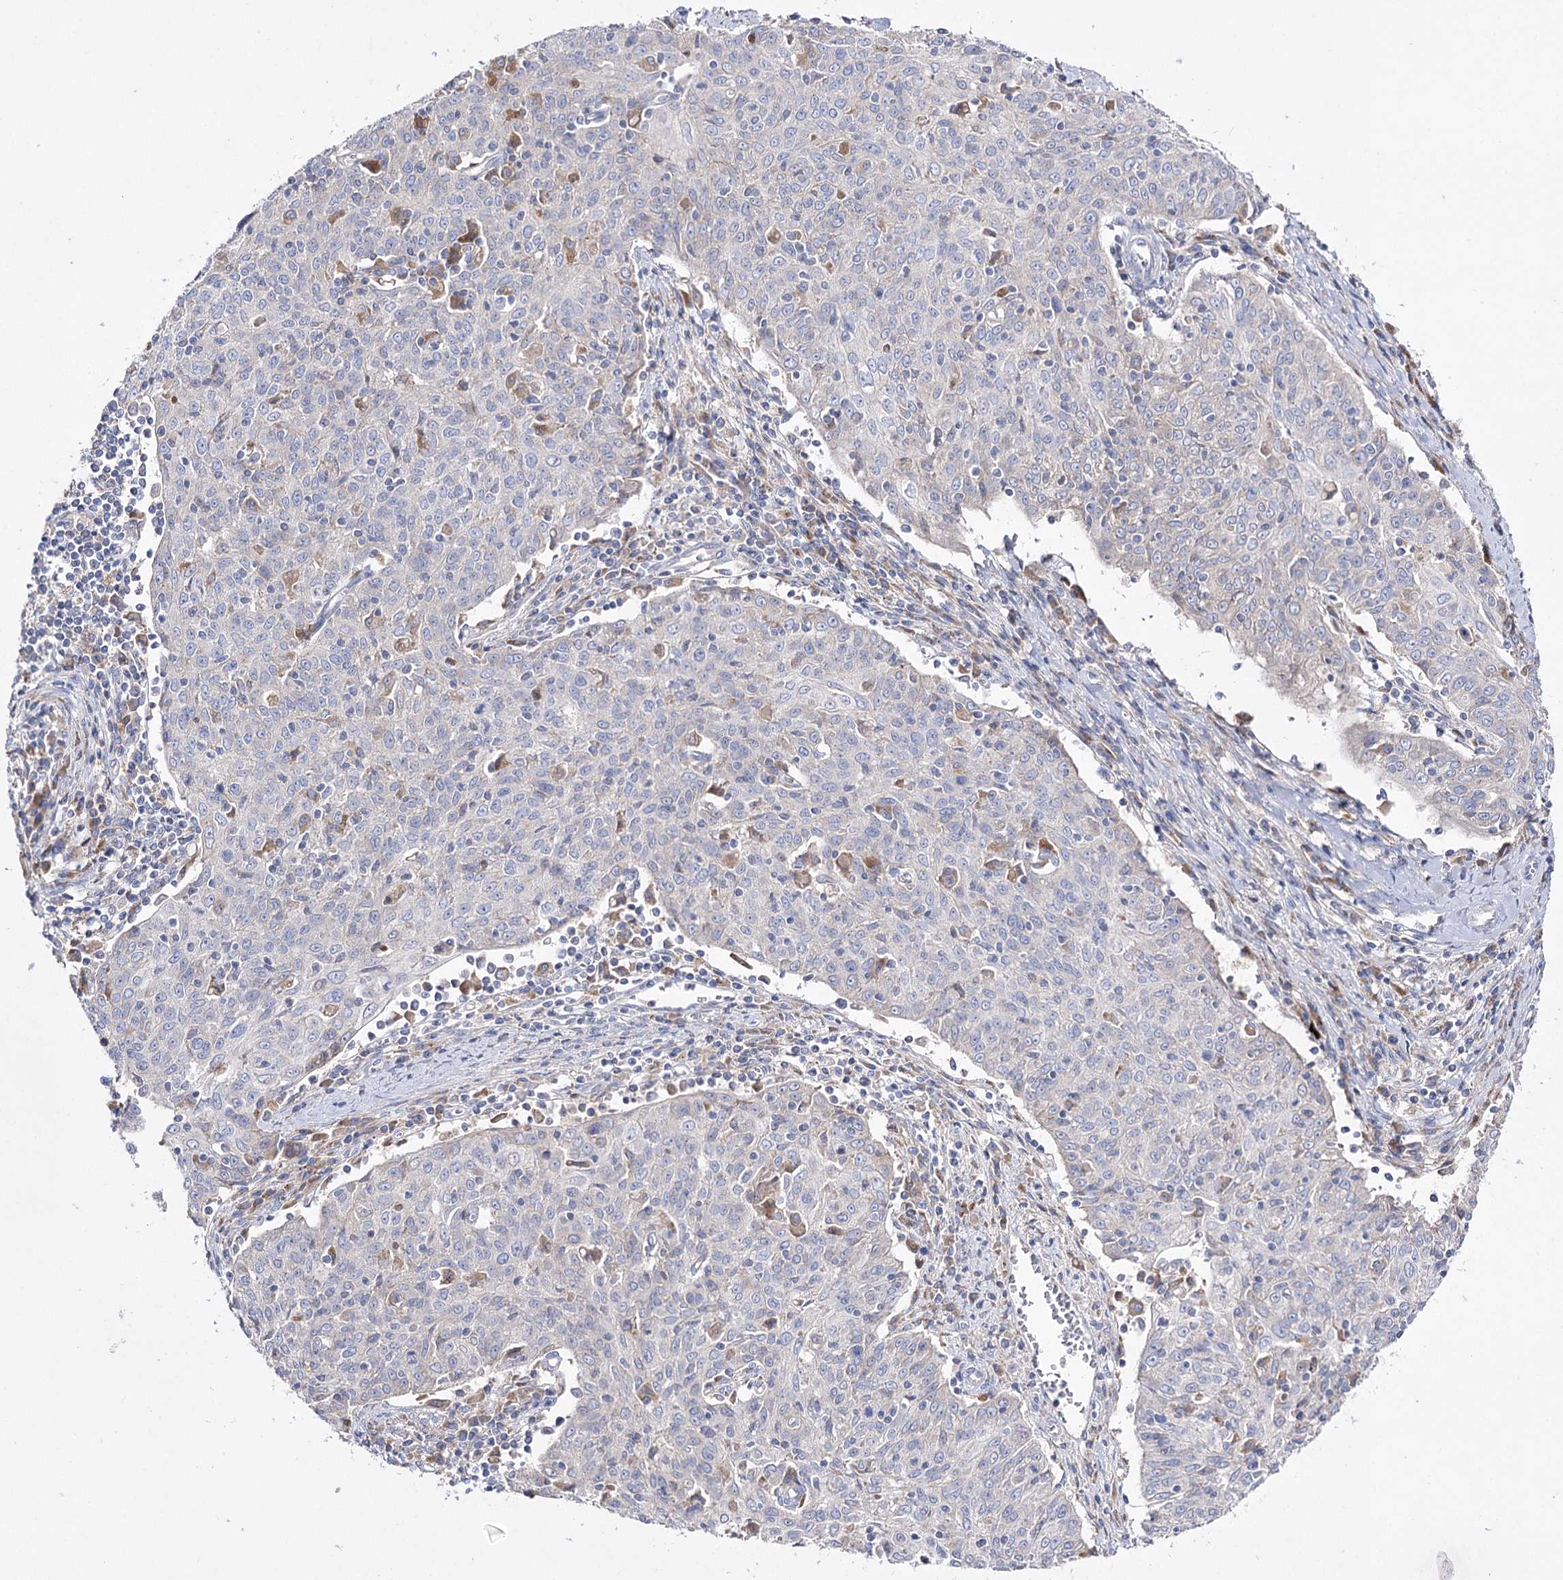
{"staining": {"intensity": "negative", "quantity": "none", "location": "none"}, "tissue": "cervical cancer", "cell_type": "Tumor cells", "image_type": "cancer", "snomed": [{"axis": "morphology", "description": "Squamous cell carcinoma, NOS"}, {"axis": "topography", "description": "Cervix"}], "caption": "DAB immunohistochemical staining of human cervical cancer reveals no significant staining in tumor cells.", "gene": "NAGLU", "patient": {"sex": "female", "age": 48}}